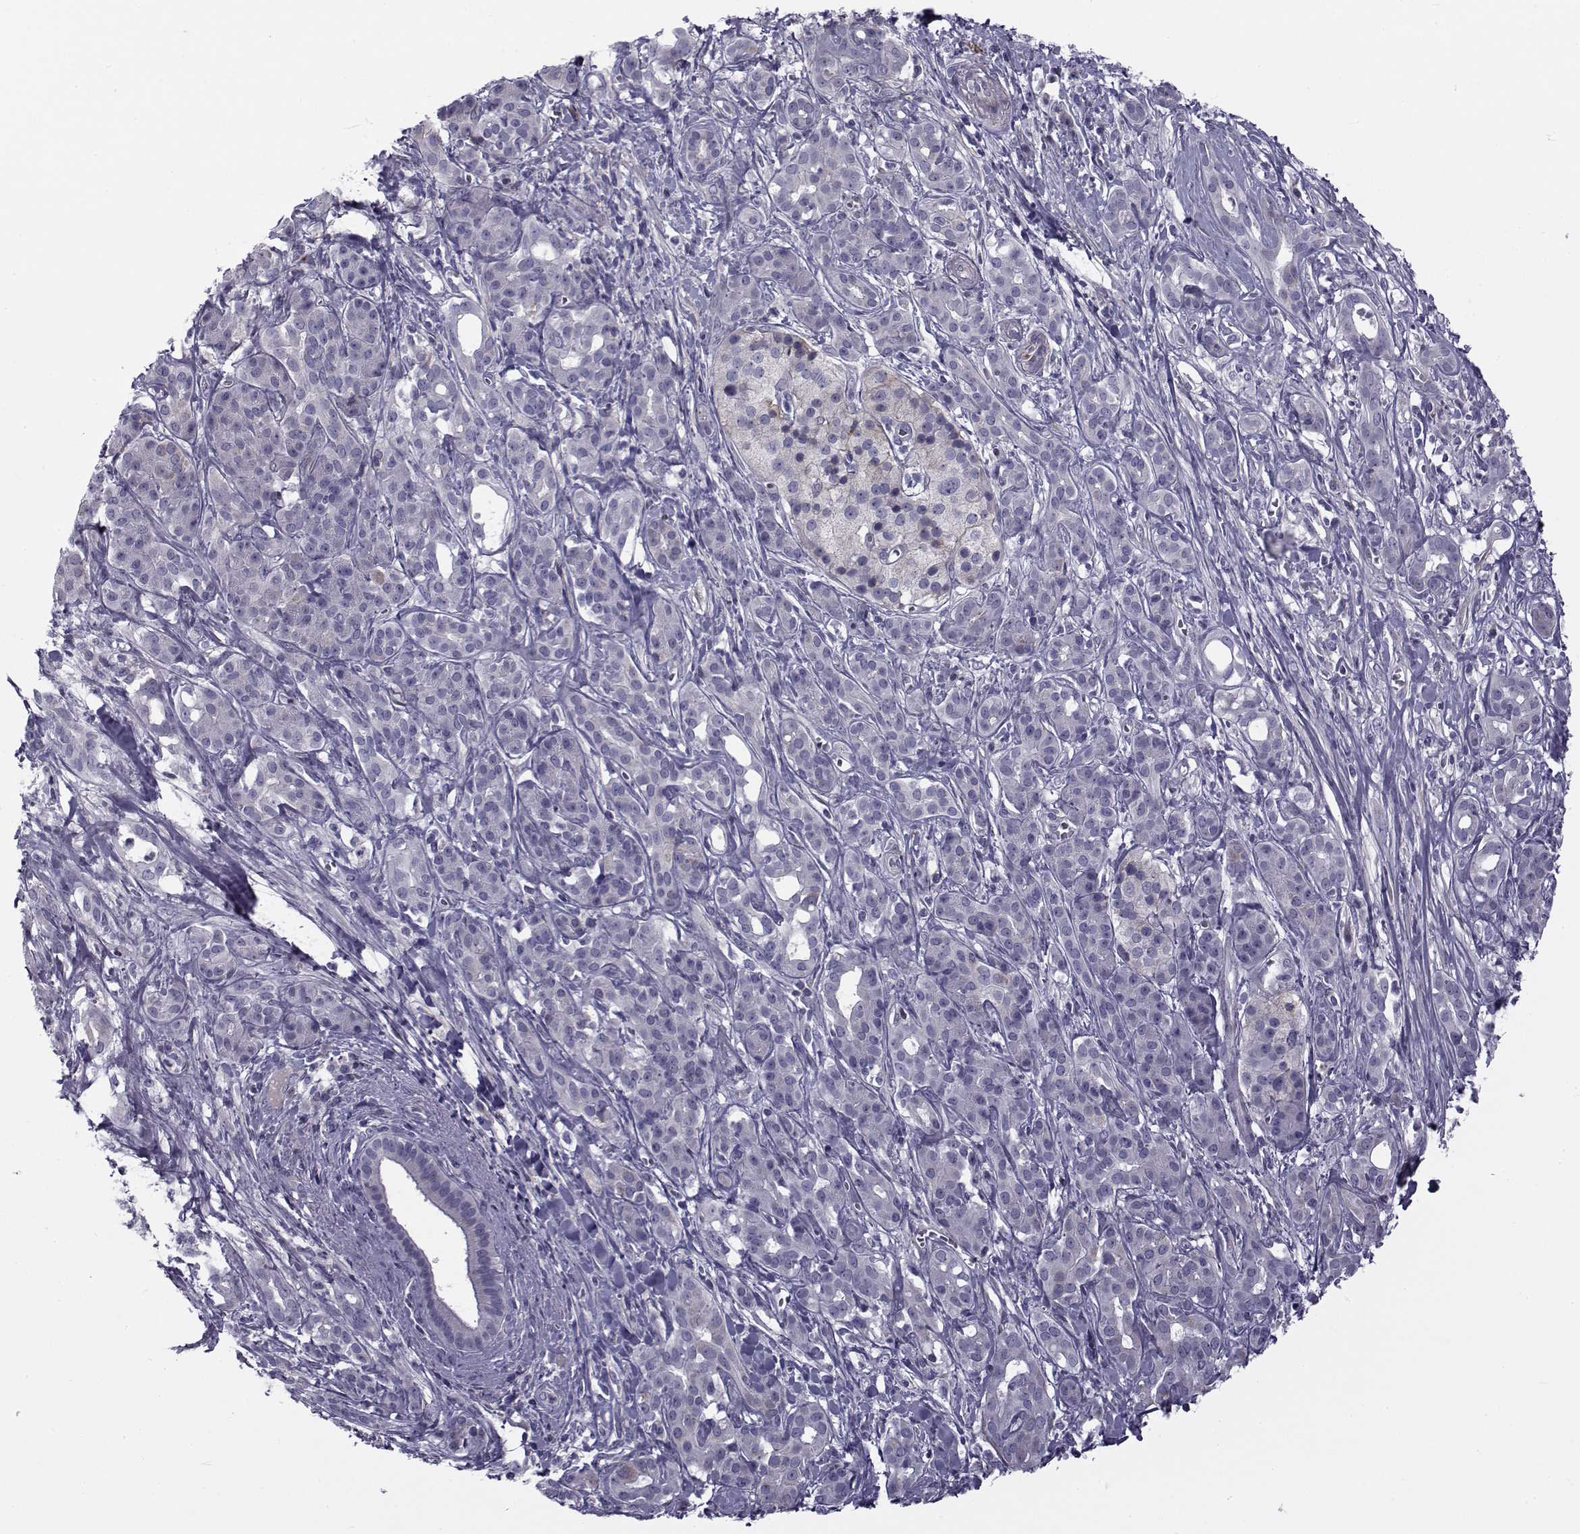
{"staining": {"intensity": "negative", "quantity": "none", "location": "none"}, "tissue": "pancreatic cancer", "cell_type": "Tumor cells", "image_type": "cancer", "snomed": [{"axis": "morphology", "description": "Adenocarcinoma, NOS"}, {"axis": "topography", "description": "Pancreas"}], "caption": "There is no significant staining in tumor cells of pancreatic cancer.", "gene": "LRRC27", "patient": {"sex": "male", "age": 61}}